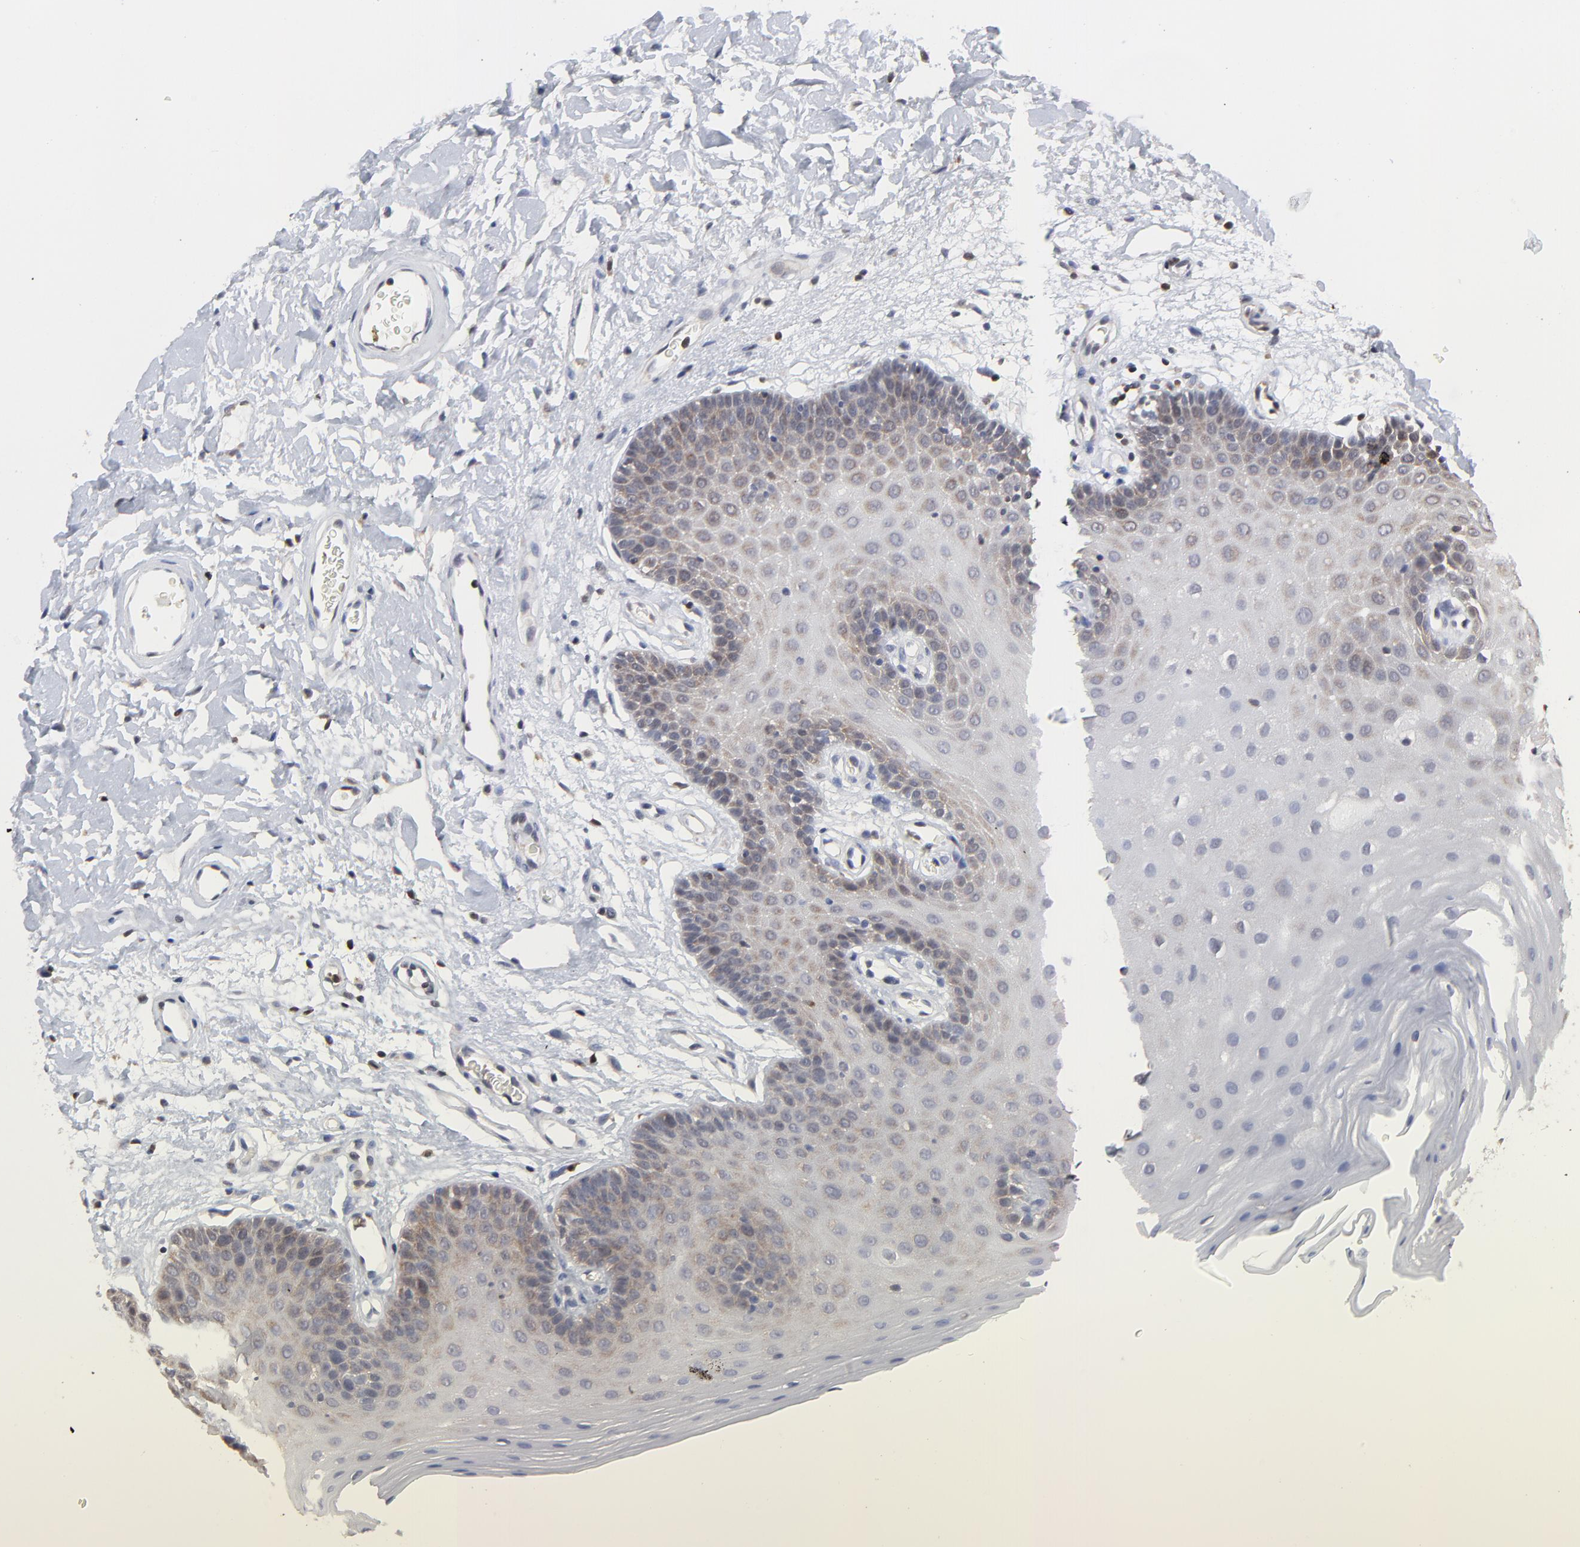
{"staining": {"intensity": "negative", "quantity": "none", "location": "none"}, "tissue": "oral mucosa", "cell_type": "Squamous epithelial cells", "image_type": "normal", "snomed": [{"axis": "morphology", "description": "Normal tissue, NOS"}, {"axis": "morphology", "description": "Squamous cell carcinoma, NOS"}, {"axis": "topography", "description": "Skeletal muscle"}, {"axis": "topography", "description": "Oral tissue"}, {"axis": "topography", "description": "Head-Neck"}], "caption": "The immunohistochemistry (IHC) micrograph has no significant staining in squamous epithelial cells of oral mucosa. The staining is performed using DAB brown chromogen with nuclei counter-stained in using hematoxylin.", "gene": "CASP3", "patient": {"sex": "male", "age": 71}}